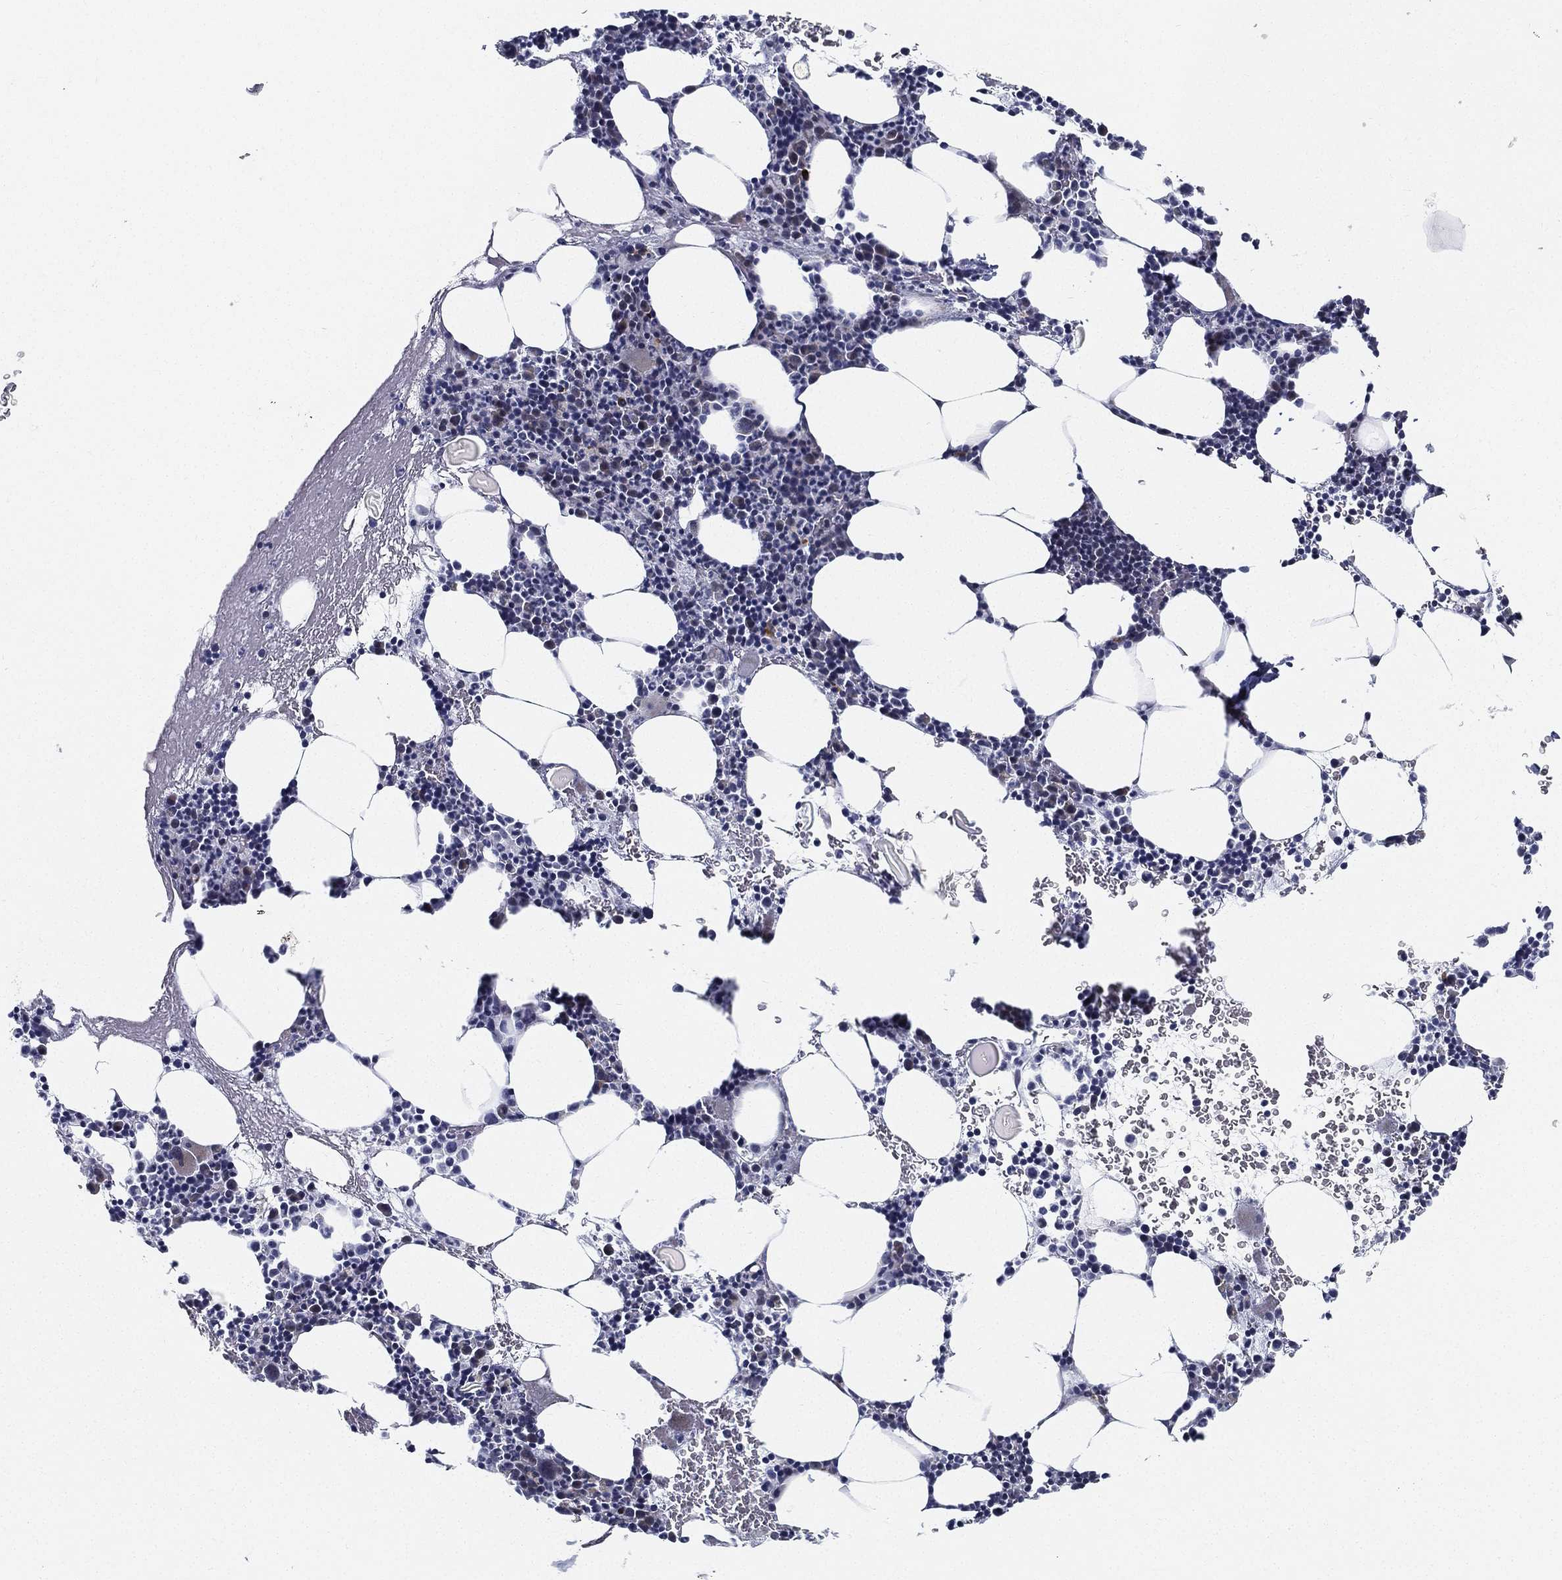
{"staining": {"intensity": "negative", "quantity": "none", "location": "none"}, "tissue": "bone marrow", "cell_type": "Hematopoietic cells", "image_type": "normal", "snomed": [{"axis": "morphology", "description": "Normal tissue, NOS"}, {"axis": "topography", "description": "Bone marrow"}], "caption": "An immunohistochemistry (IHC) micrograph of unremarkable bone marrow is shown. There is no staining in hematopoietic cells of bone marrow.", "gene": "SPPL2C", "patient": {"sex": "female", "age": 79}}